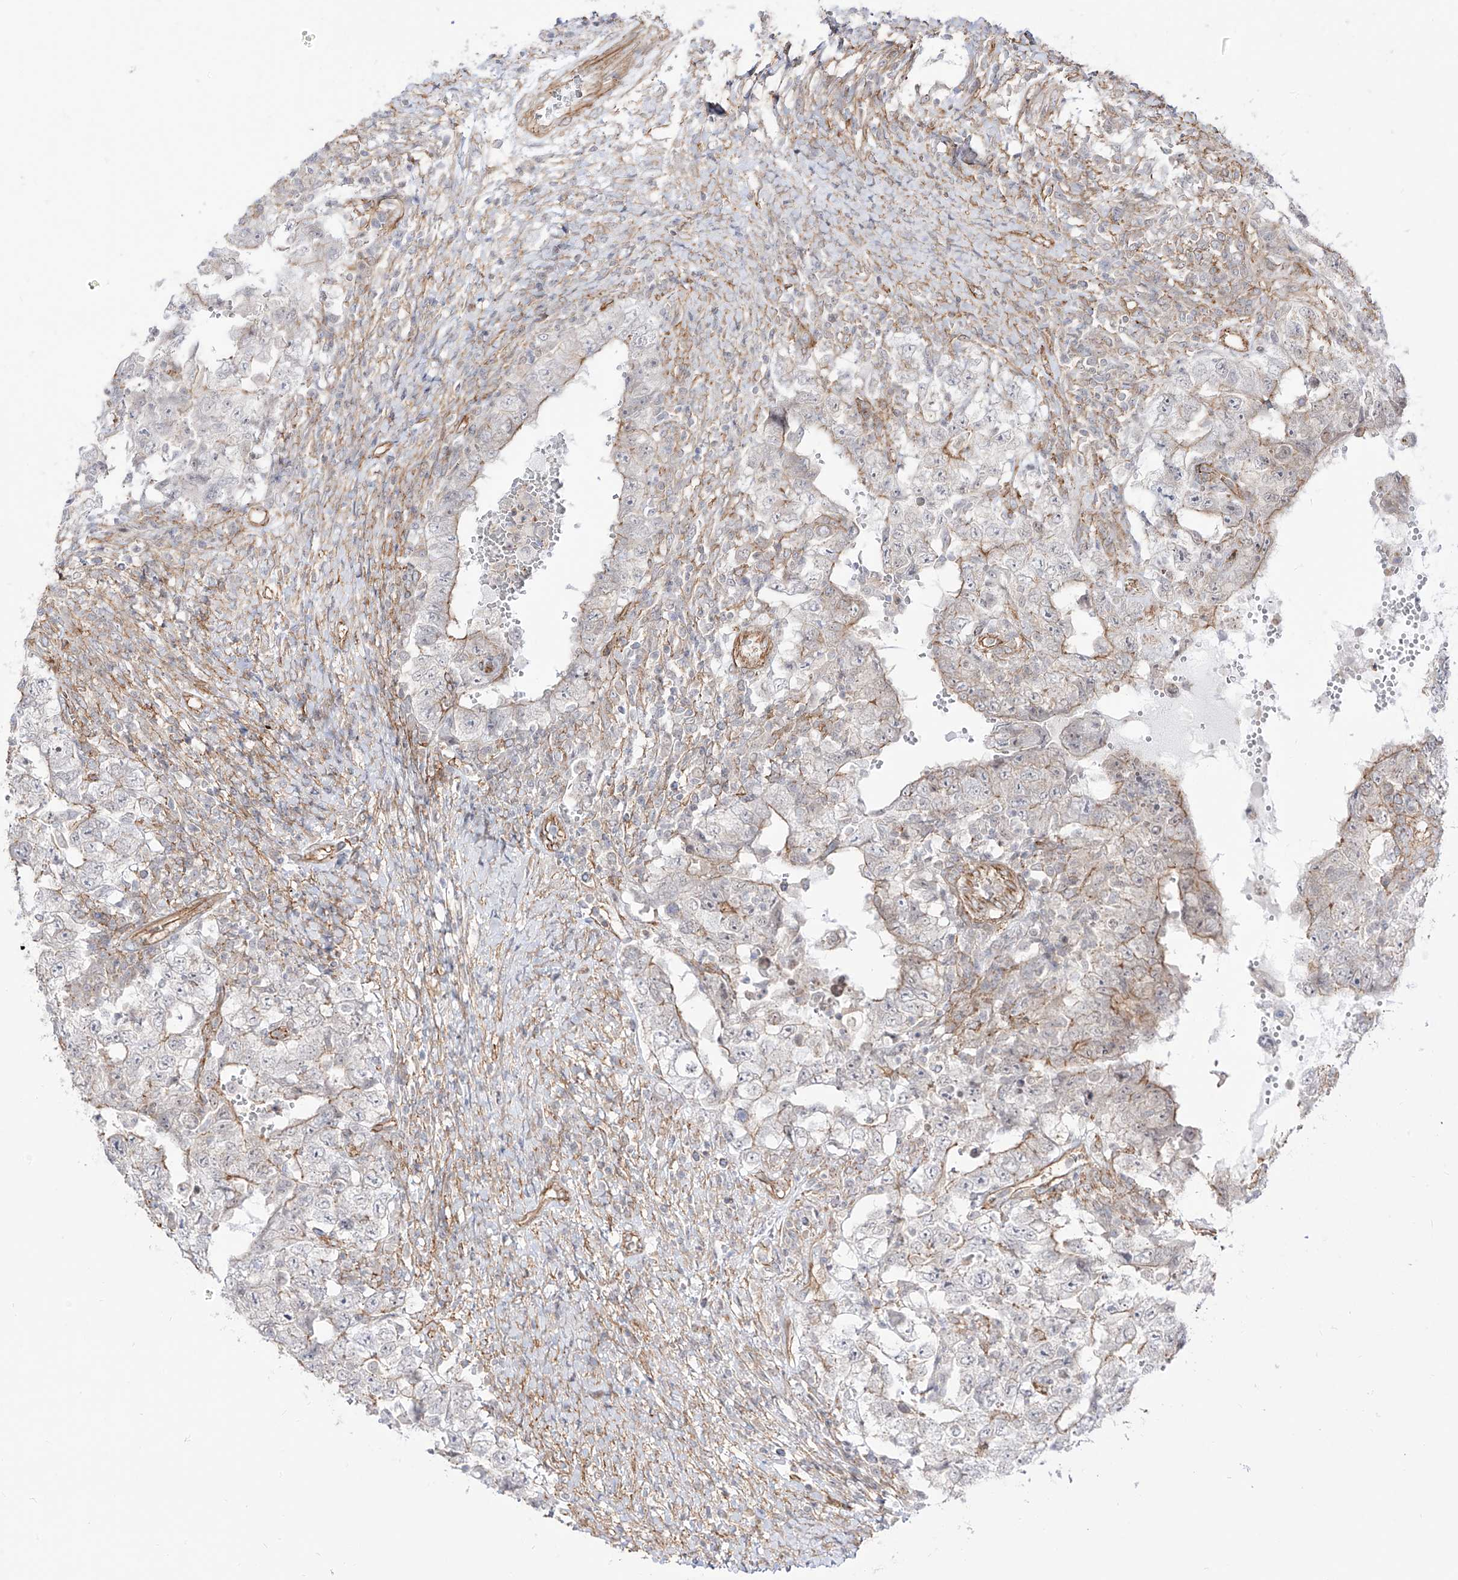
{"staining": {"intensity": "moderate", "quantity": "<25%", "location": "cytoplasmic/membranous"}, "tissue": "testis cancer", "cell_type": "Tumor cells", "image_type": "cancer", "snomed": [{"axis": "morphology", "description": "Carcinoma, Embryonal, NOS"}, {"axis": "topography", "description": "Testis"}], "caption": "Testis cancer (embryonal carcinoma) stained for a protein (brown) exhibits moderate cytoplasmic/membranous positive positivity in approximately <25% of tumor cells.", "gene": "ZNF180", "patient": {"sex": "male", "age": 26}}